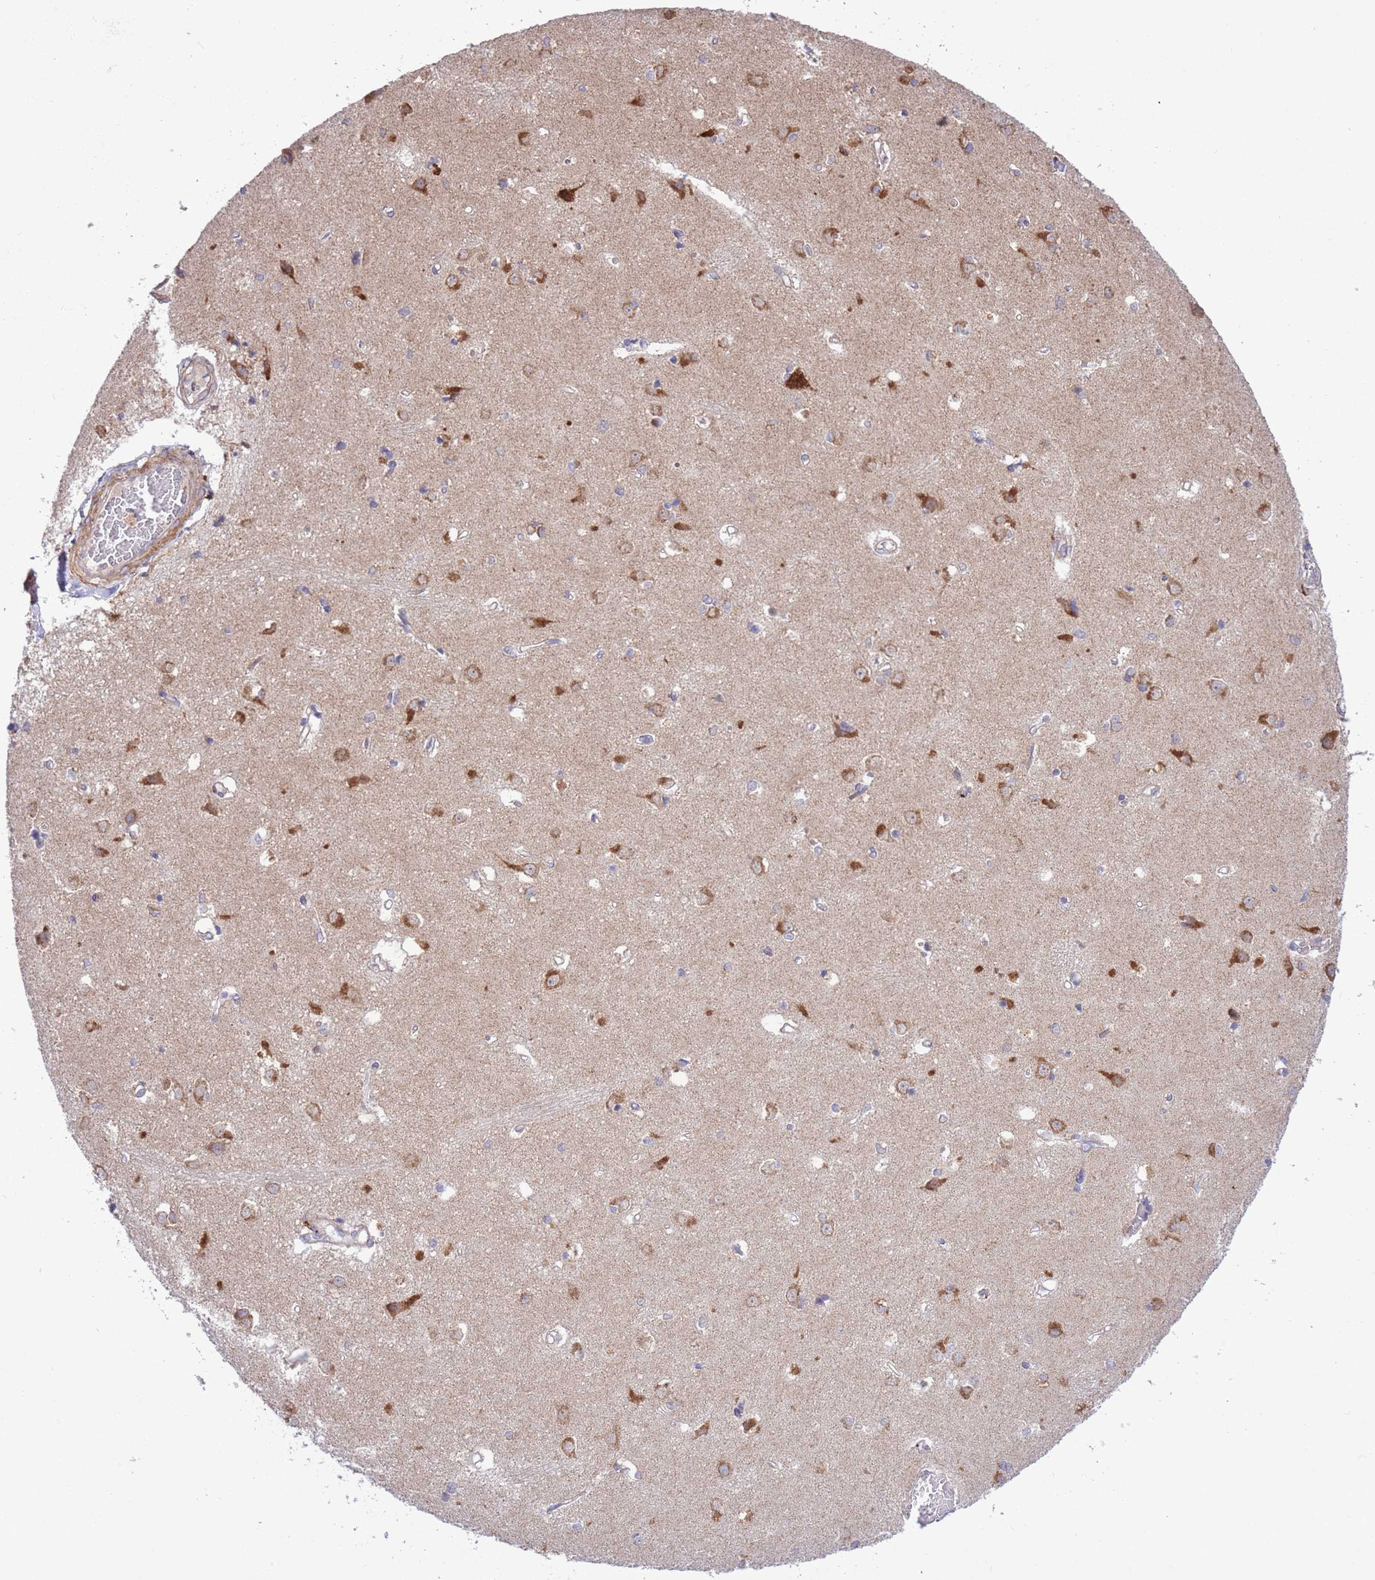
{"staining": {"intensity": "negative", "quantity": "none", "location": "none"}, "tissue": "caudate", "cell_type": "Glial cells", "image_type": "normal", "snomed": [{"axis": "morphology", "description": "Normal tissue, NOS"}, {"axis": "topography", "description": "Lateral ventricle wall"}], "caption": "A high-resolution image shows immunohistochemistry staining of benign caudate, which displays no significant staining in glial cells. (Brightfield microscopy of DAB IHC at high magnification).", "gene": "ATP13A2", "patient": {"sex": "male", "age": 37}}